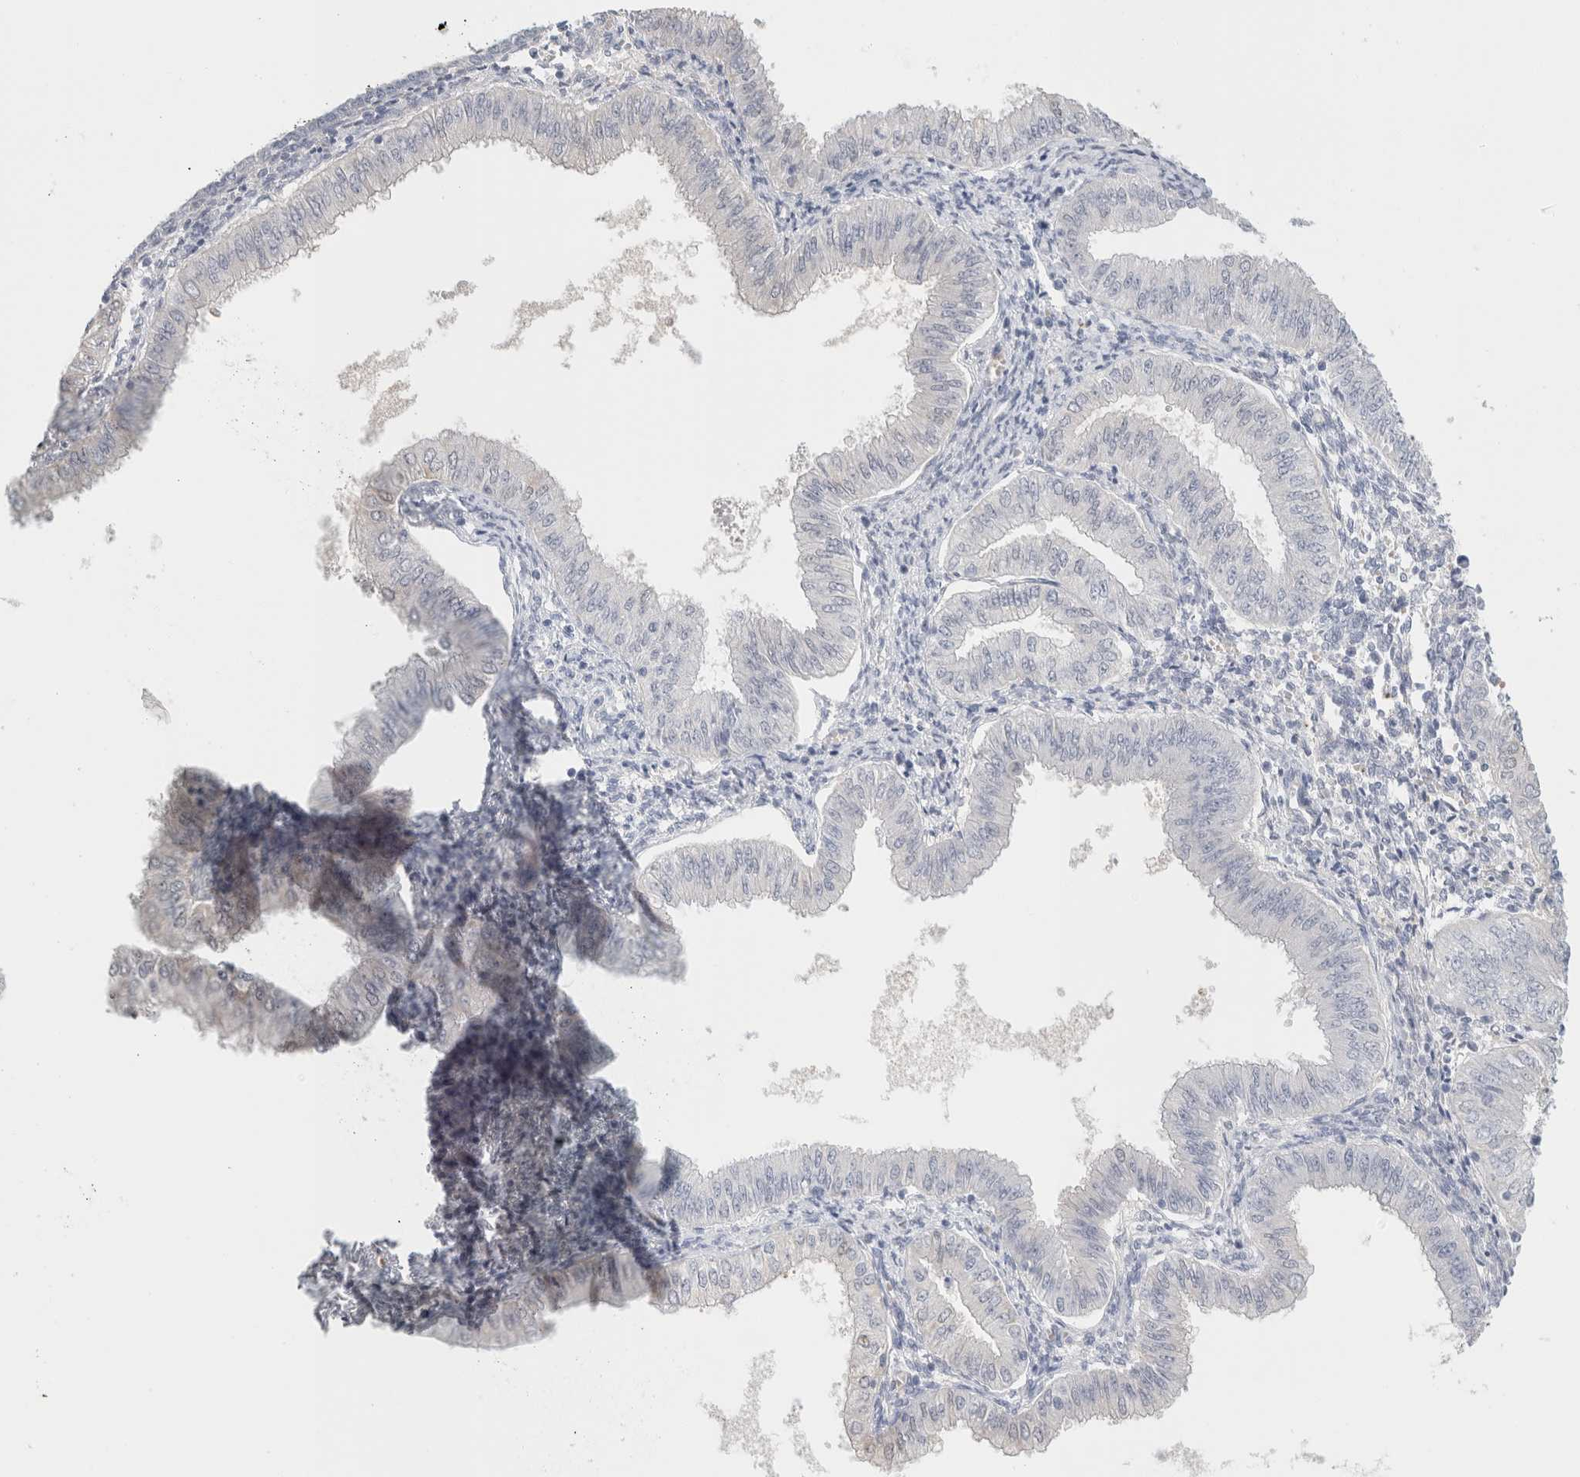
{"staining": {"intensity": "negative", "quantity": "none", "location": "none"}, "tissue": "endometrial cancer", "cell_type": "Tumor cells", "image_type": "cancer", "snomed": [{"axis": "morphology", "description": "Normal tissue, NOS"}, {"axis": "morphology", "description": "Adenocarcinoma, NOS"}, {"axis": "topography", "description": "Endometrium"}], "caption": "This is an immunohistochemistry (IHC) histopathology image of endometrial adenocarcinoma. There is no expression in tumor cells.", "gene": "RTN4", "patient": {"sex": "female", "age": 53}}